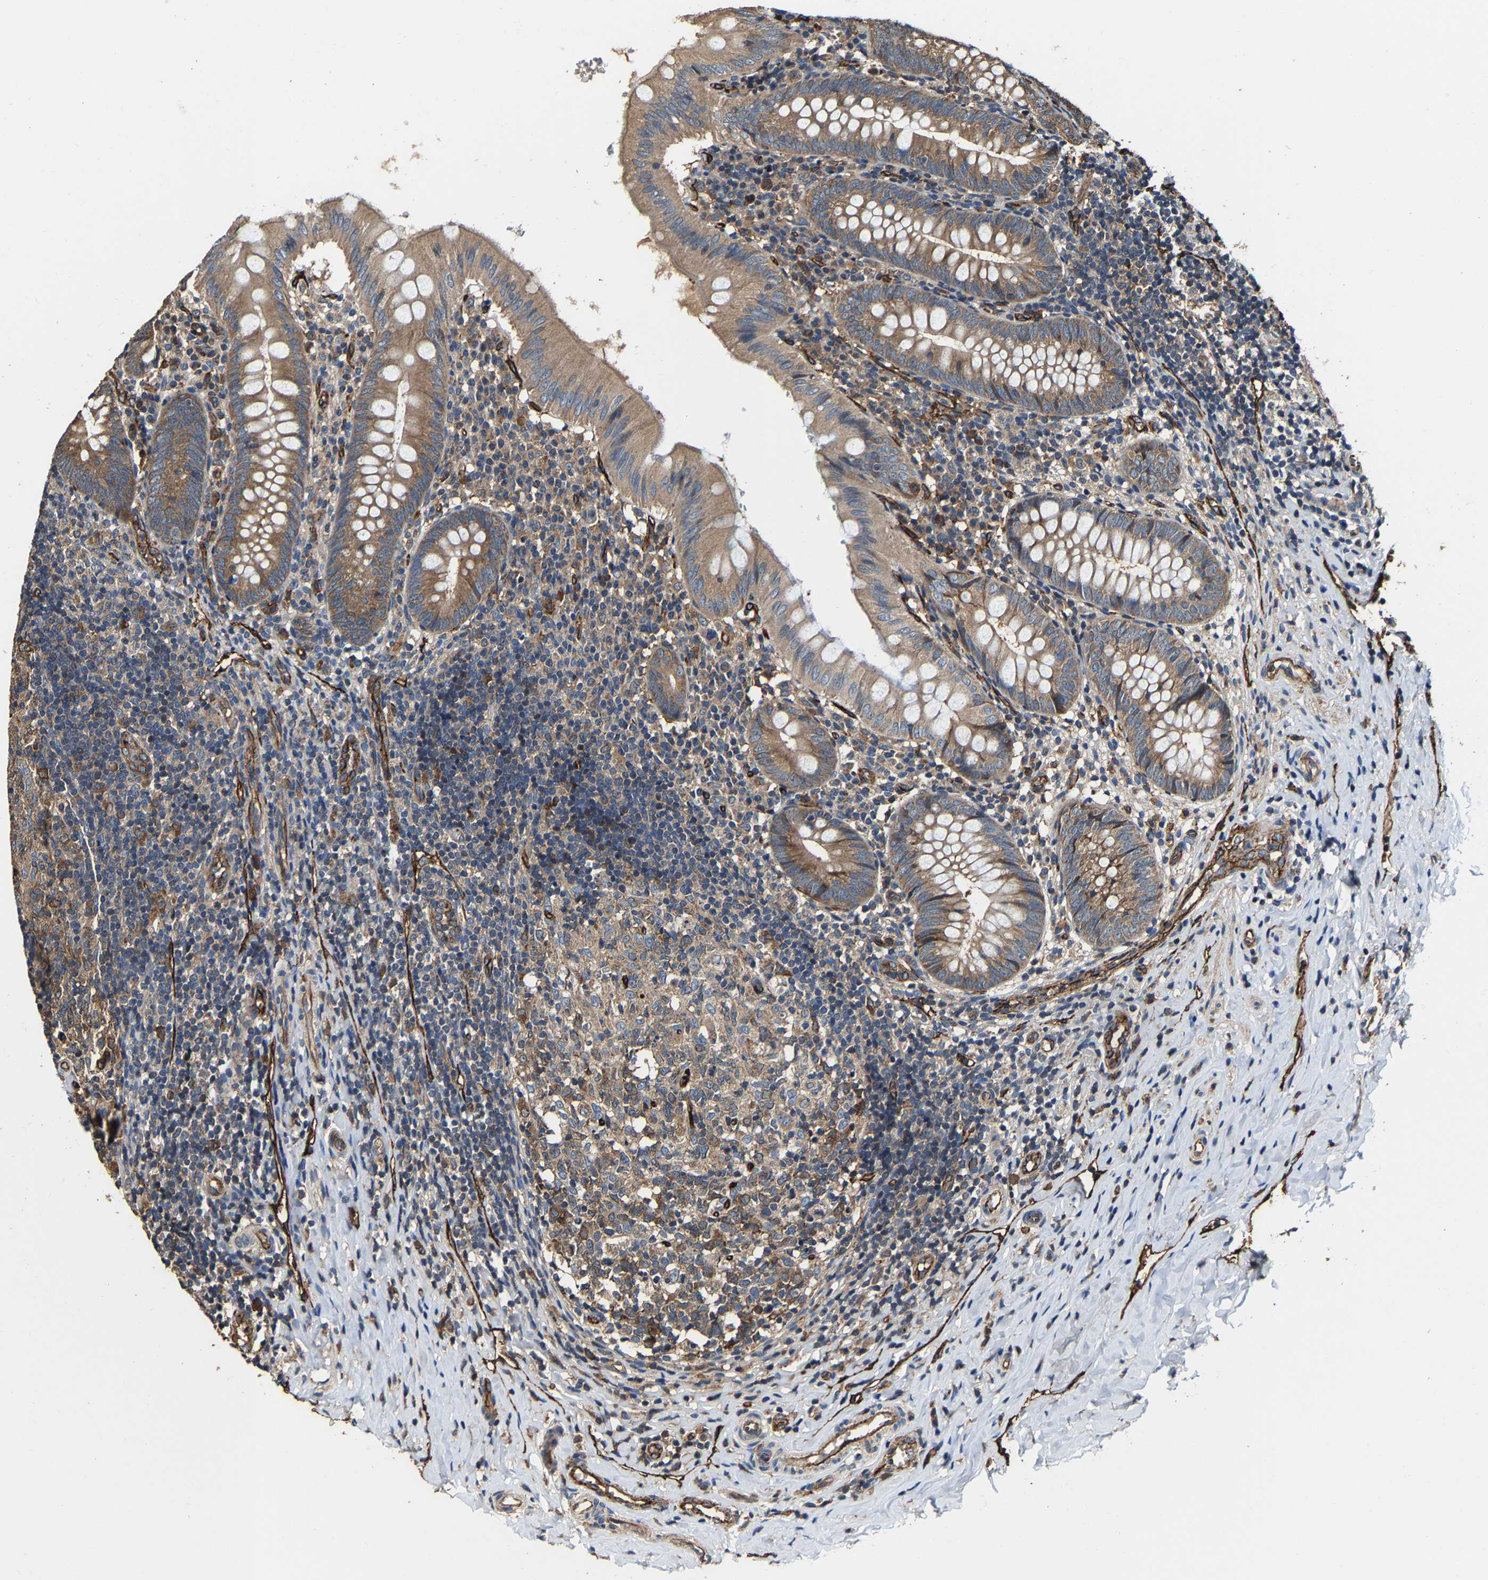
{"staining": {"intensity": "moderate", "quantity": ">75%", "location": "cytoplasmic/membranous"}, "tissue": "appendix", "cell_type": "Glandular cells", "image_type": "normal", "snomed": [{"axis": "morphology", "description": "Normal tissue, NOS"}, {"axis": "topography", "description": "Appendix"}], "caption": "High-power microscopy captured an immunohistochemistry (IHC) histopathology image of unremarkable appendix, revealing moderate cytoplasmic/membranous positivity in about >75% of glandular cells.", "gene": "GFRA3", "patient": {"sex": "male", "age": 8}}